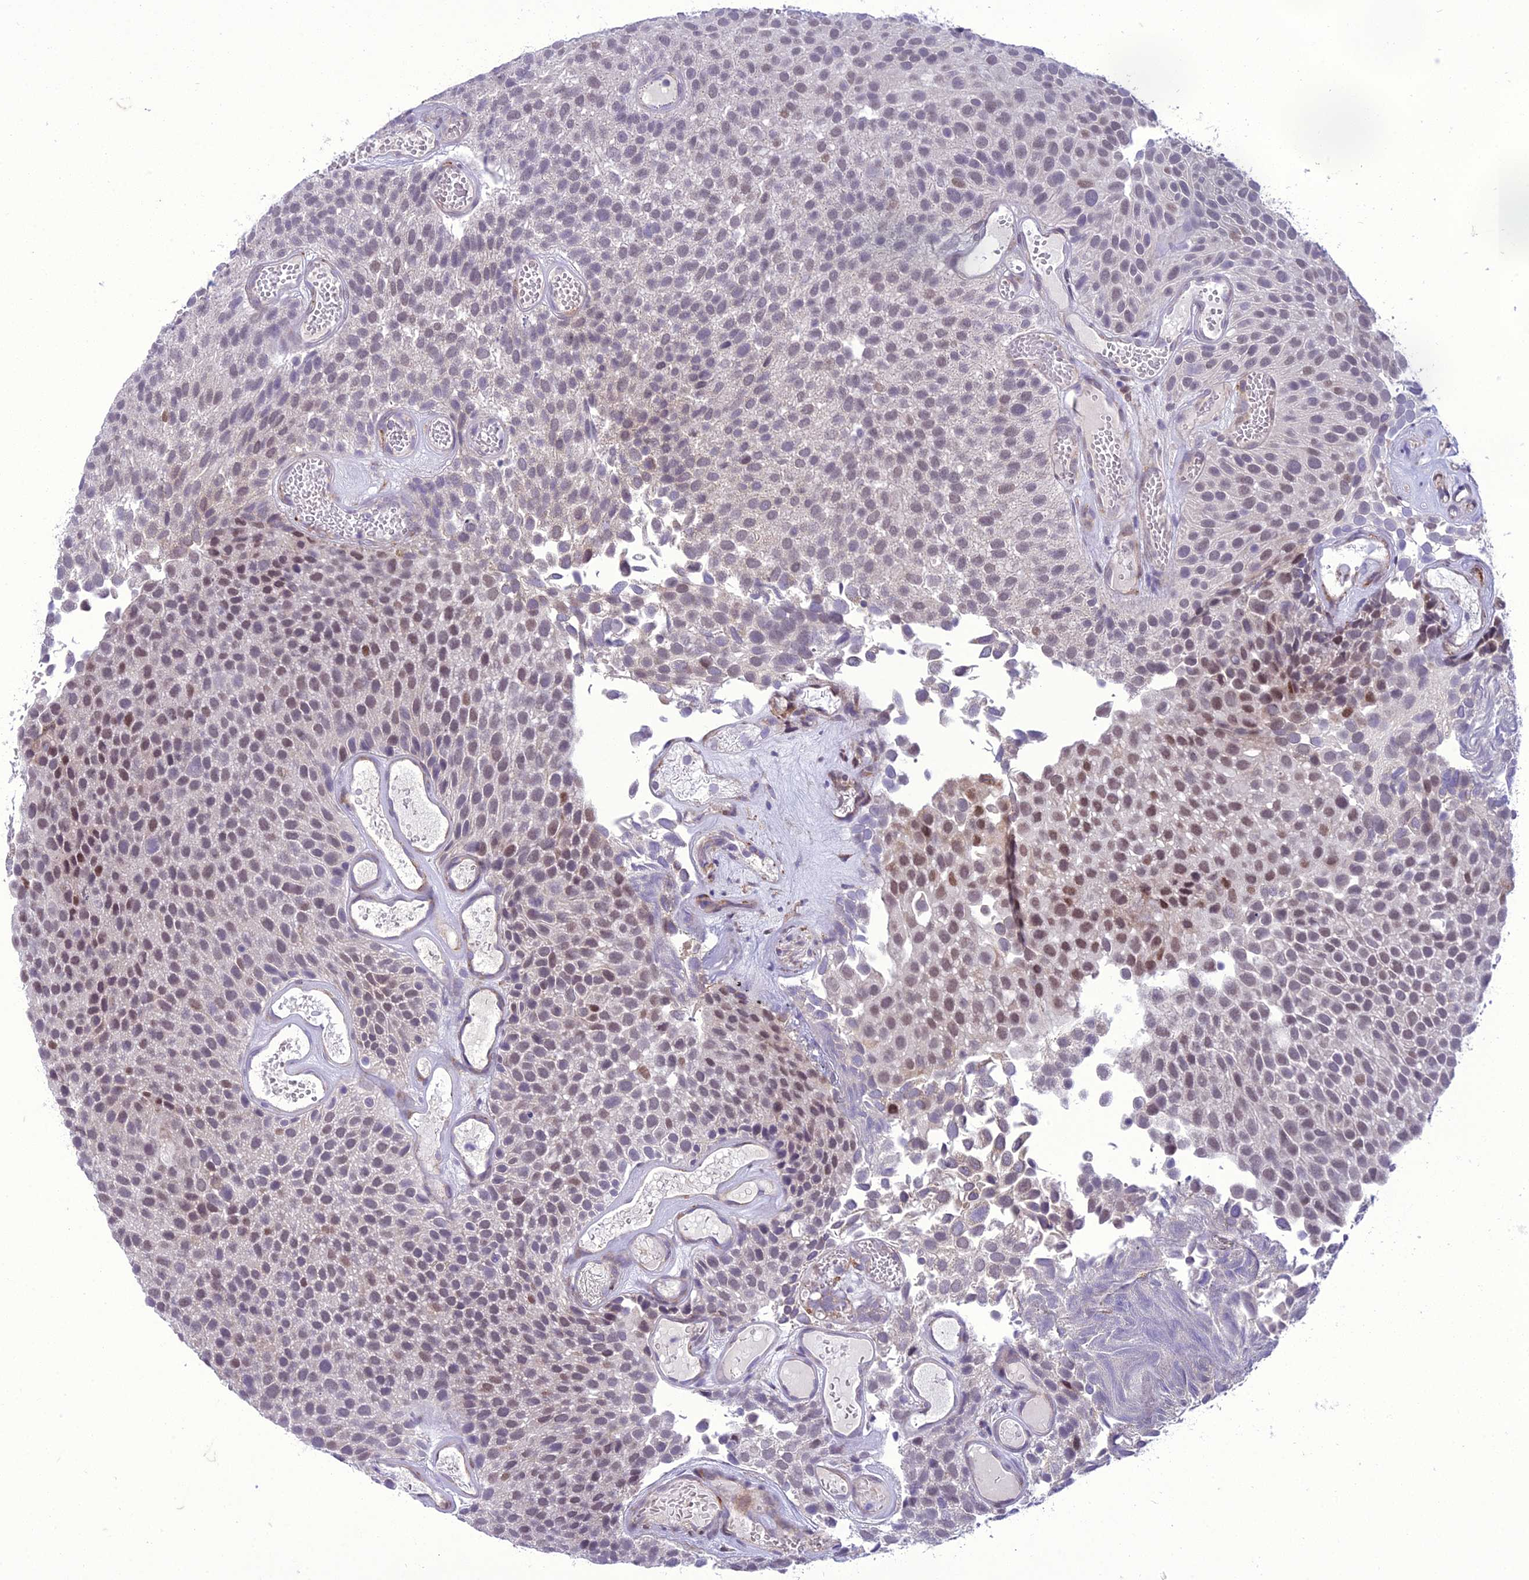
{"staining": {"intensity": "weak", "quantity": "25%-75%", "location": "nuclear"}, "tissue": "urothelial cancer", "cell_type": "Tumor cells", "image_type": "cancer", "snomed": [{"axis": "morphology", "description": "Urothelial carcinoma, Low grade"}, {"axis": "topography", "description": "Urinary bladder"}], "caption": "The micrograph displays a brown stain indicating the presence of a protein in the nuclear of tumor cells in urothelial cancer. Using DAB (3,3'-diaminobenzidine) (brown) and hematoxylin (blue) stains, captured at high magnification using brightfield microscopy.", "gene": "NEURL2", "patient": {"sex": "male", "age": 89}}